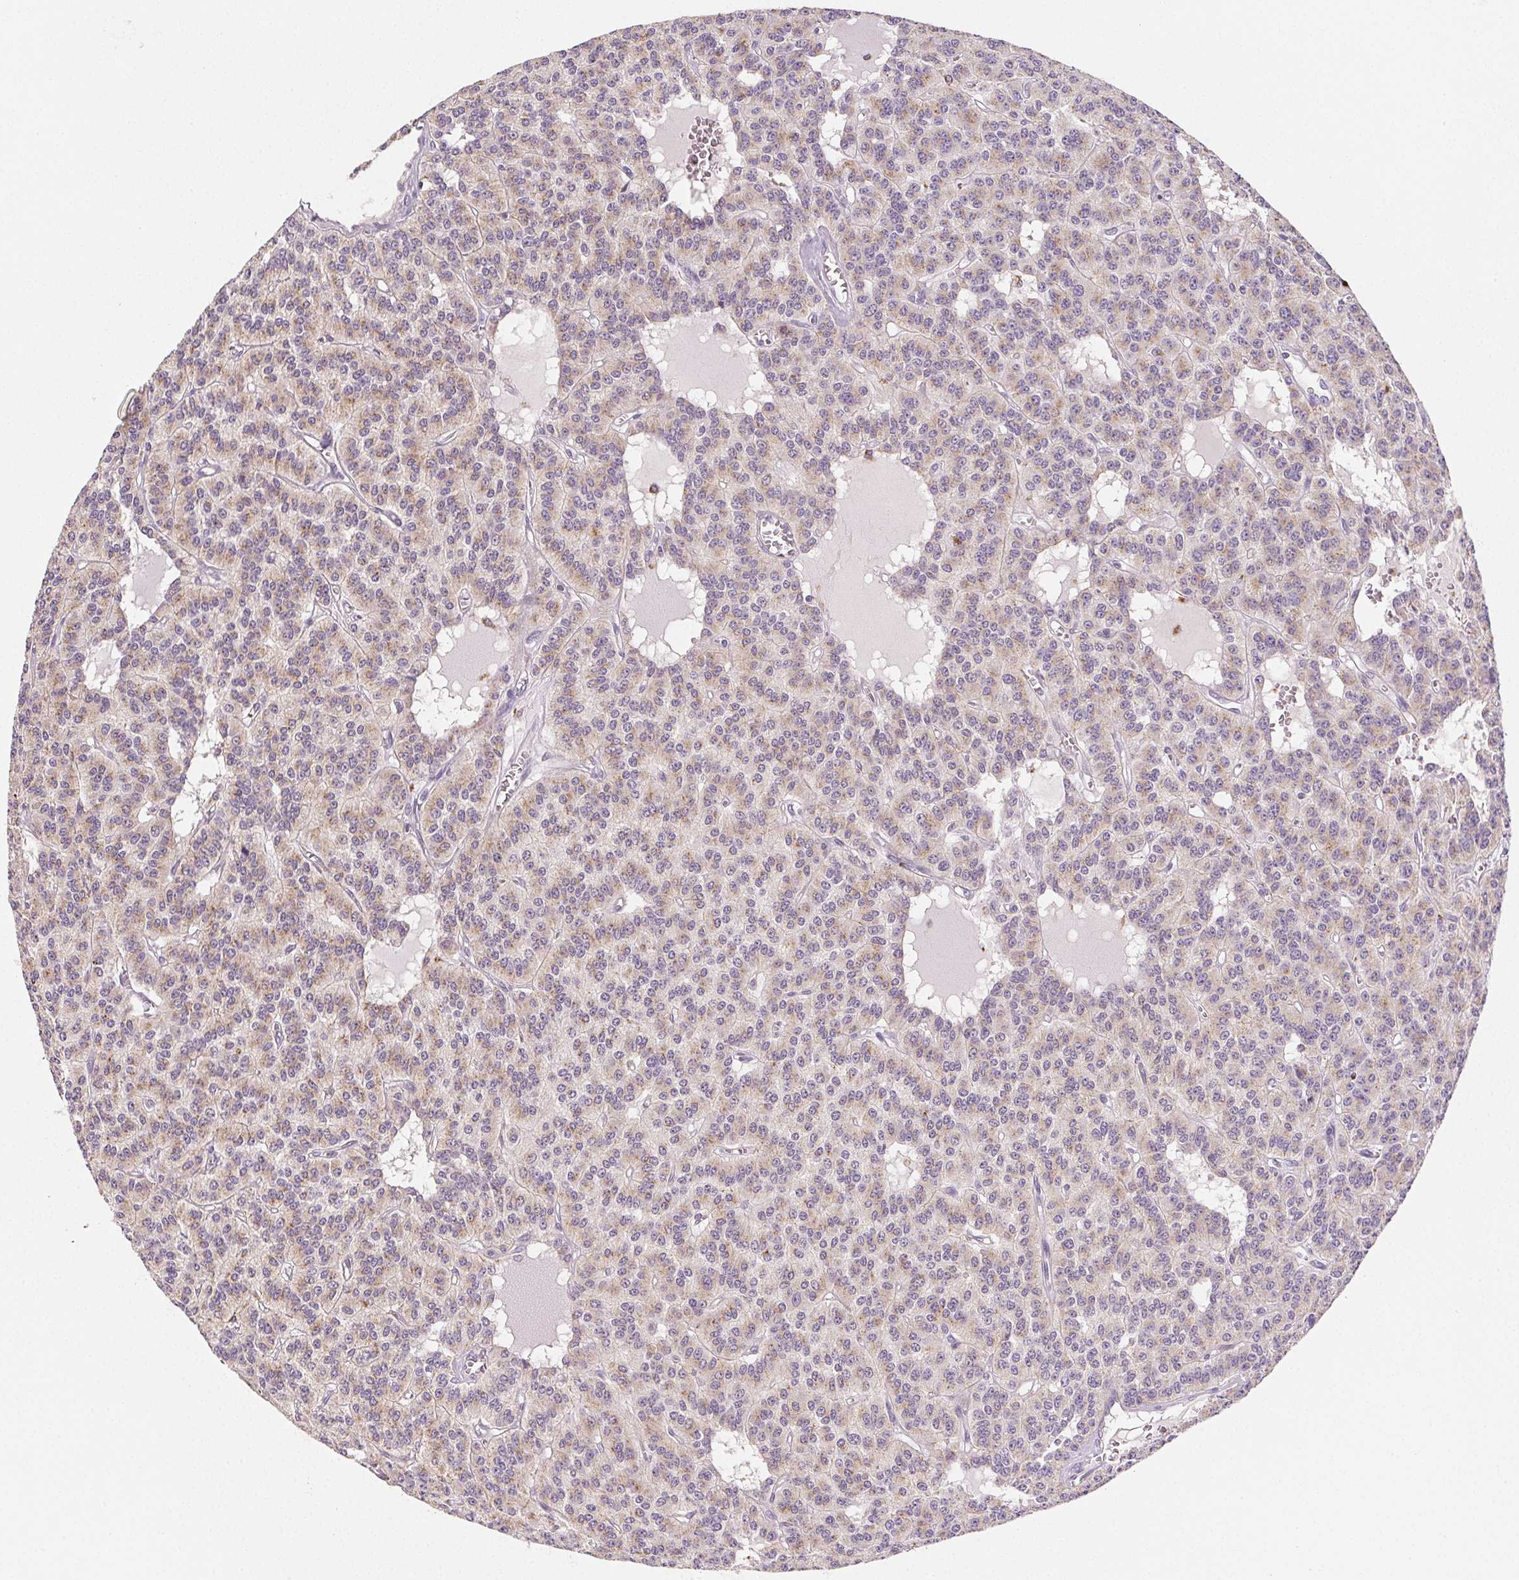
{"staining": {"intensity": "weak", "quantity": ">75%", "location": "cytoplasmic/membranous"}, "tissue": "carcinoid", "cell_type": "Tumor cells", "image_type": "cancer", "snomed": [{"axis": "morphology", "description": "Carcinoid, malignant, NOS"}, {"axis": "topography", "description": "Lung"}], "caption": "There is low levels of weak cytoplasmic/membranous staining in tumor cells of malignant carcinoid, as demonstrated by immunohistochemical staining (brown color).", "gene": "LIPA", "patient": {"sex": "female", "age": 71}}